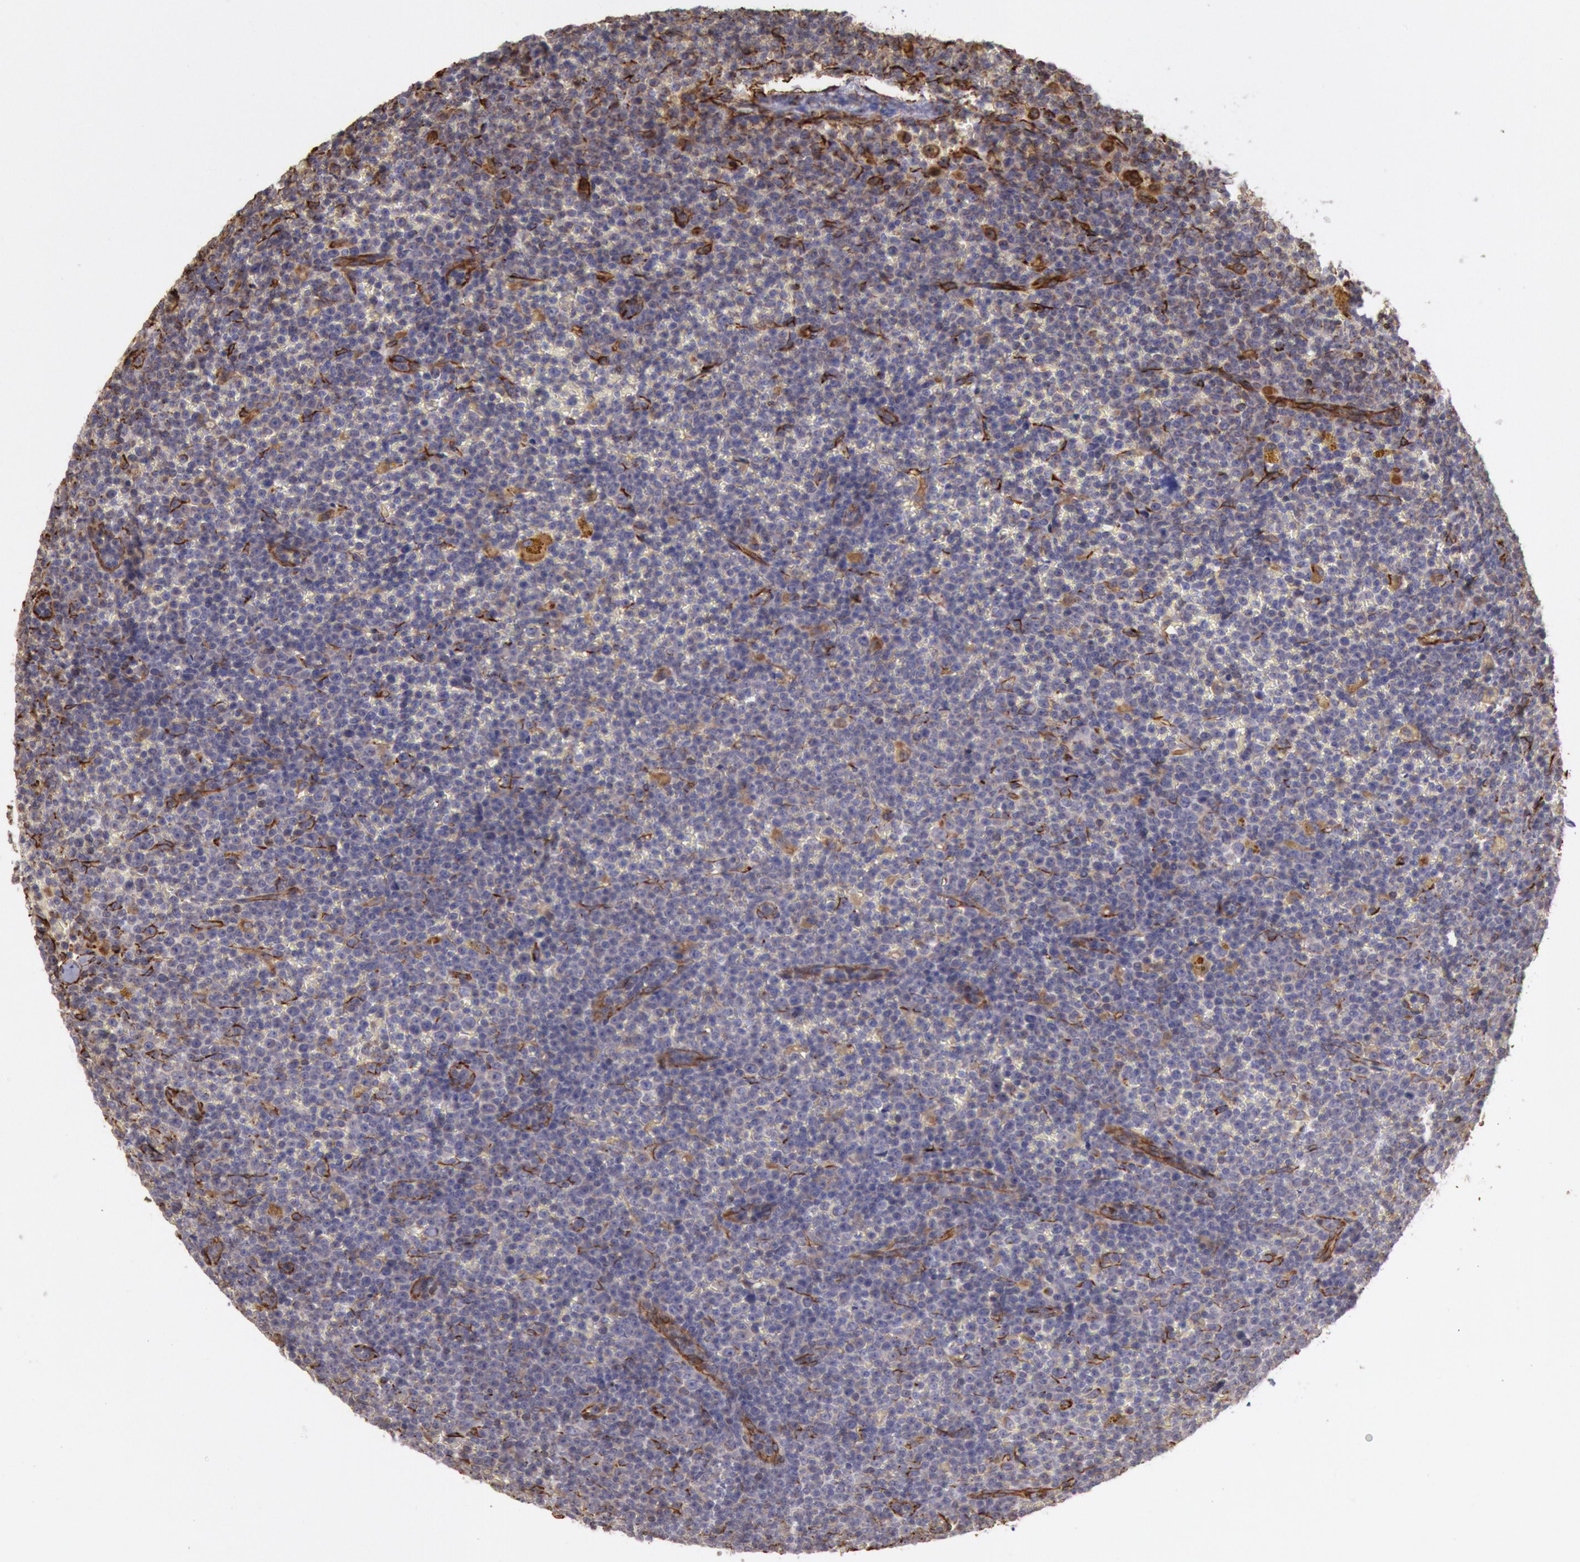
{"staining": {"intensity": "negative", "quantity": "none", "location": "none"}, "tissue": "lymphoma", "cell_type": "Tumor cells", "image_type": "cancer", "snomed": [{"axis": "morphology", "description": "Malignant lymphoma, non-Hodgkin's type, Low grade"}, {"axis": "topography", "description": "Lymph node"}], "caption": "High power microscopy photomicrograph of an immunohistochemistry micrograph of lymphoma, revealing no significant expression in tumor cells. (IHC, brightfield microscopy, high magnification).", "gene": "RNF139", "patient": {"sex": "male", "age": 50}}